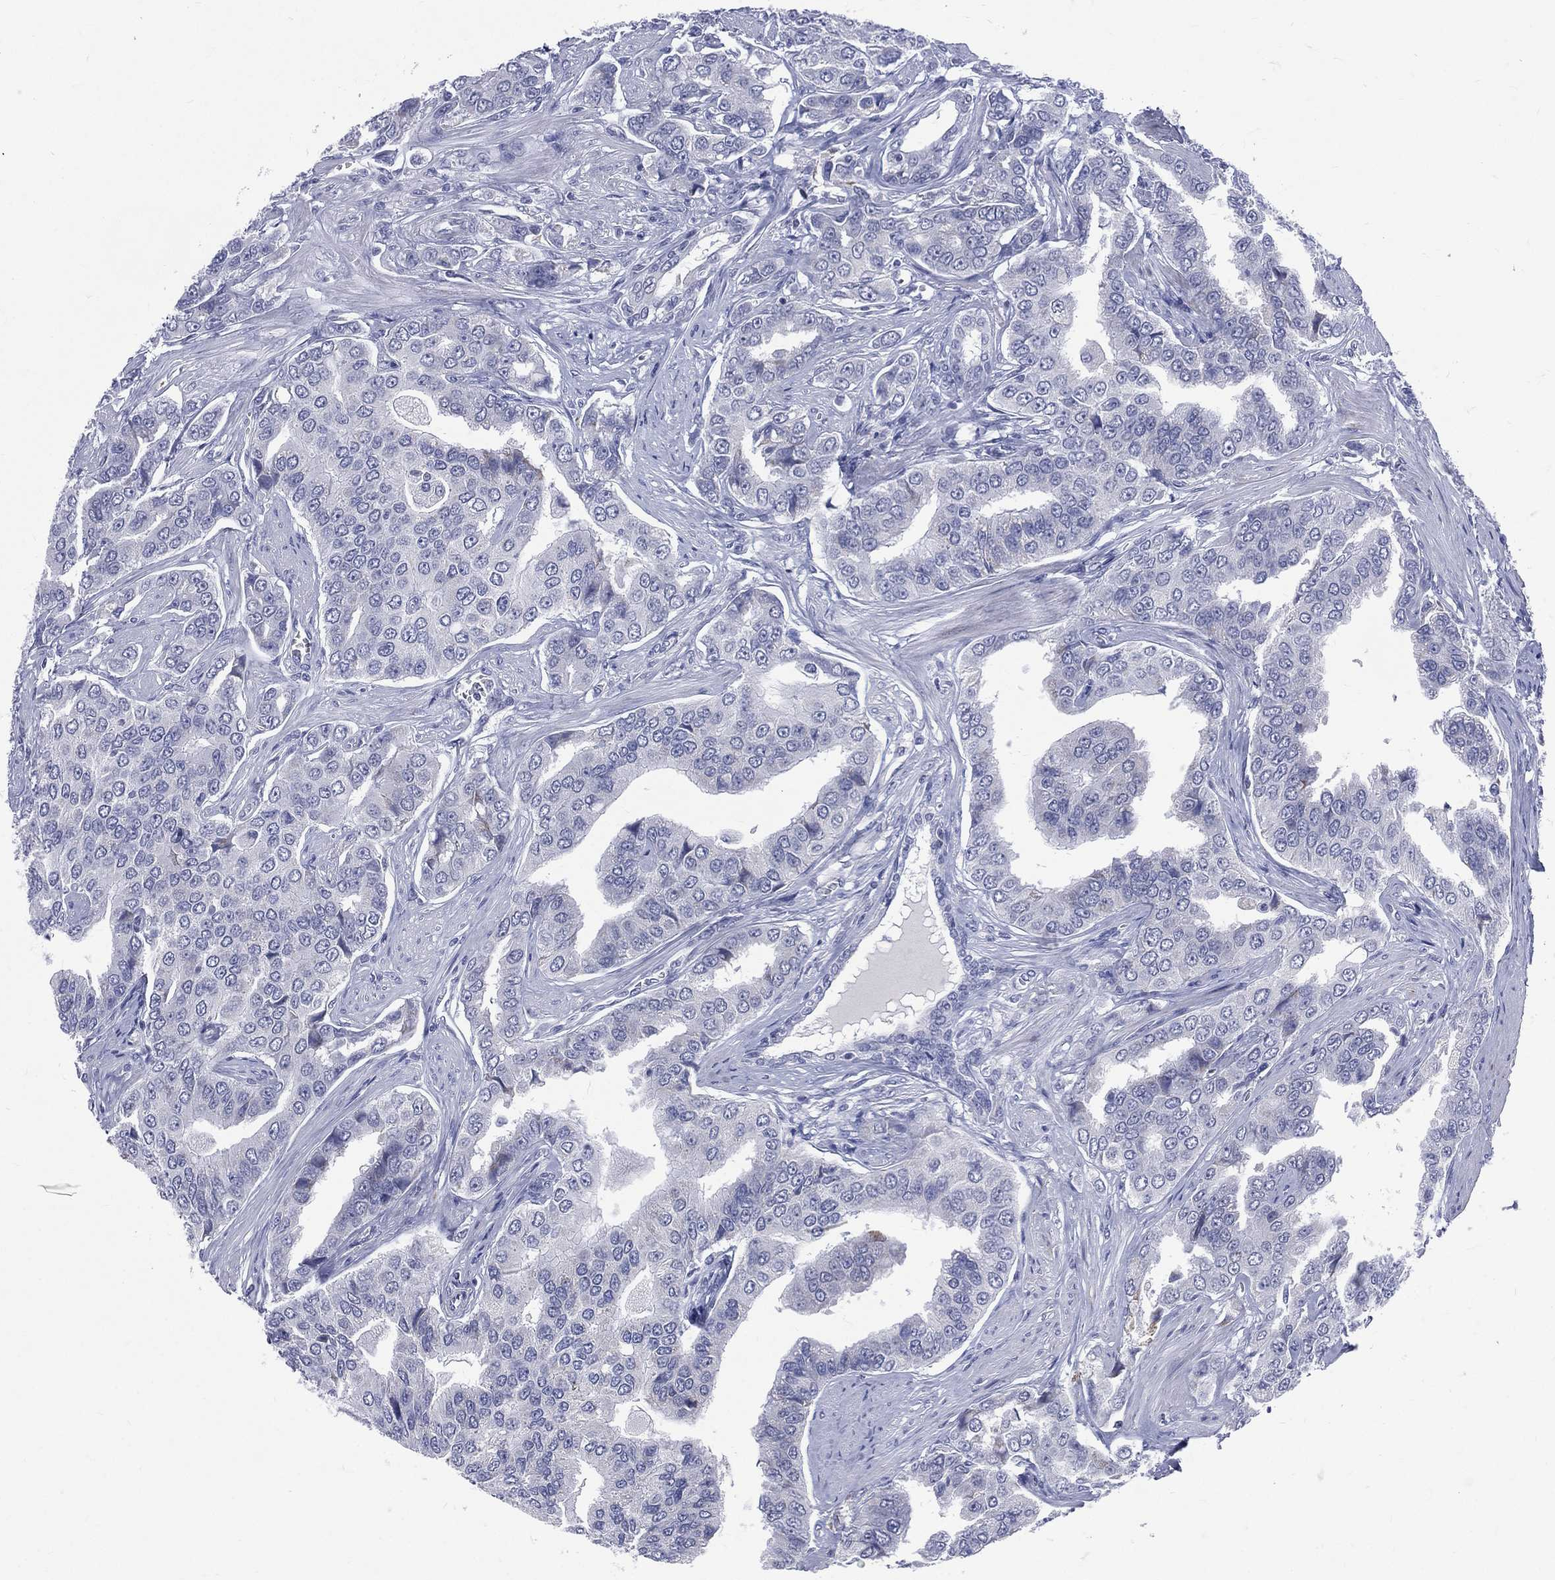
{"staining": {"intensity": "negative", "quantity": "none", "location": "none"}, "tissue": "prostate cancer", "cell_type": "Tumor cells", "image_type": "cancer", "snomed": [{"axis": "morphology", "description": "Adenocarcinoma, NOS"}, {"axis": "topography", "description": "Prostate and seminal vesicle, NOS"}, {"axis": "topography", "description": "Prostate"}], "caption": "Immunohistochemical staining of prostate cancer (adenocarcinoma) demonstrates no significant positivity in tumor cells.", "gene": "MLLT10", "patient": {"sex": "male", "age": 69}}